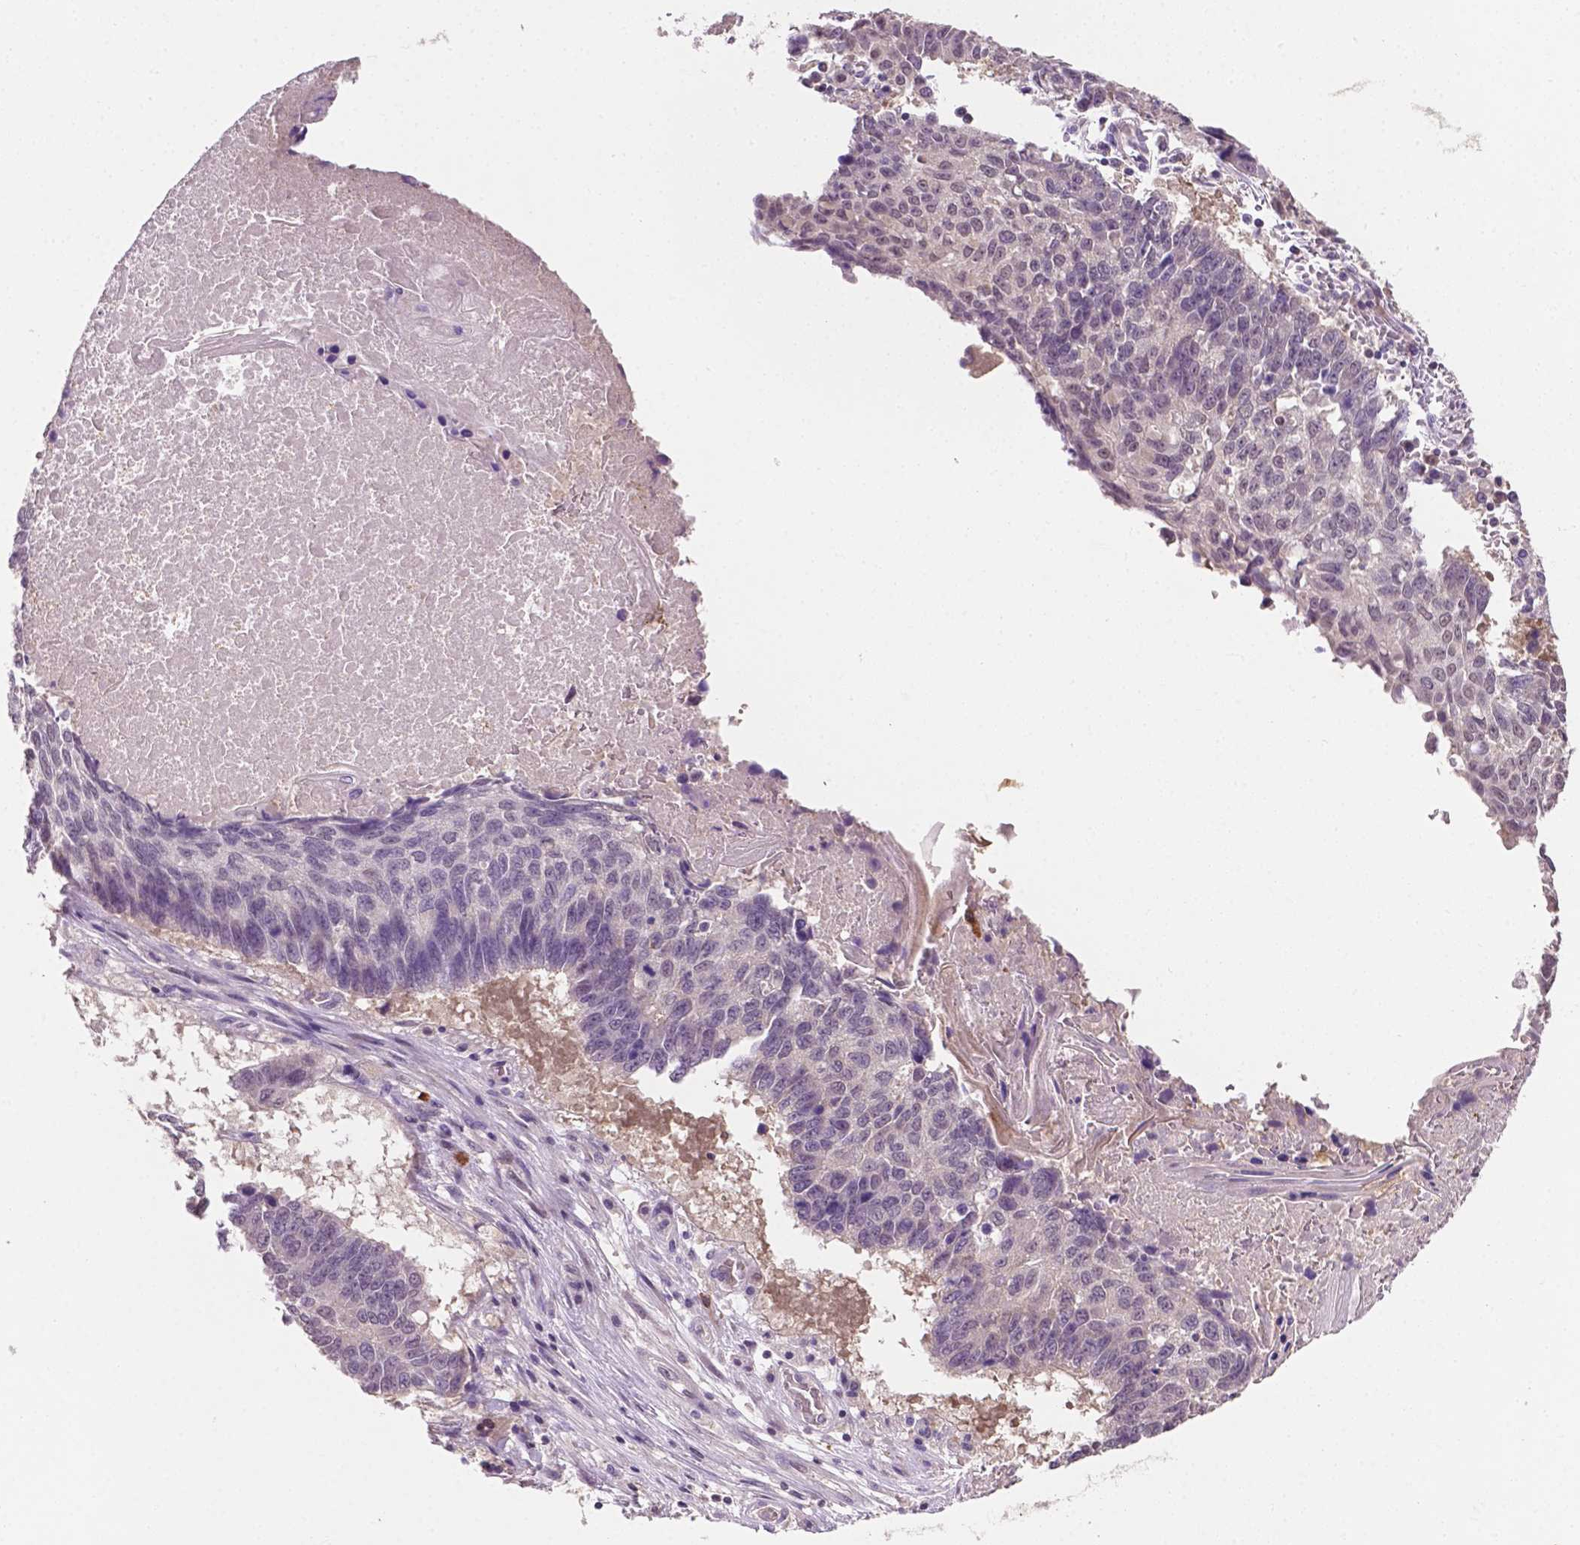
{"staining": {"intensity": "negative", "quantity": "none", "location": "none"}, "tissue": "lung cancer", "cell_type": "Tumor cells", "image_type": "cancer", "snomed": [{"axis": "morphology", "description": "Squamous cell carcinoma, NOS"}, {"axis": "topography", "description": "Lung"}], "caption": "The IHC photomicrograph has no significant positivity in tumor cells of squamous cell carcinoma (lung) tissue. (DAB (3,3'-diaminobenzidine) immunohistochemistry (IHC), high magnification).", "gene": "MROH6", "patient": {"sex": "male", "age": 73}}